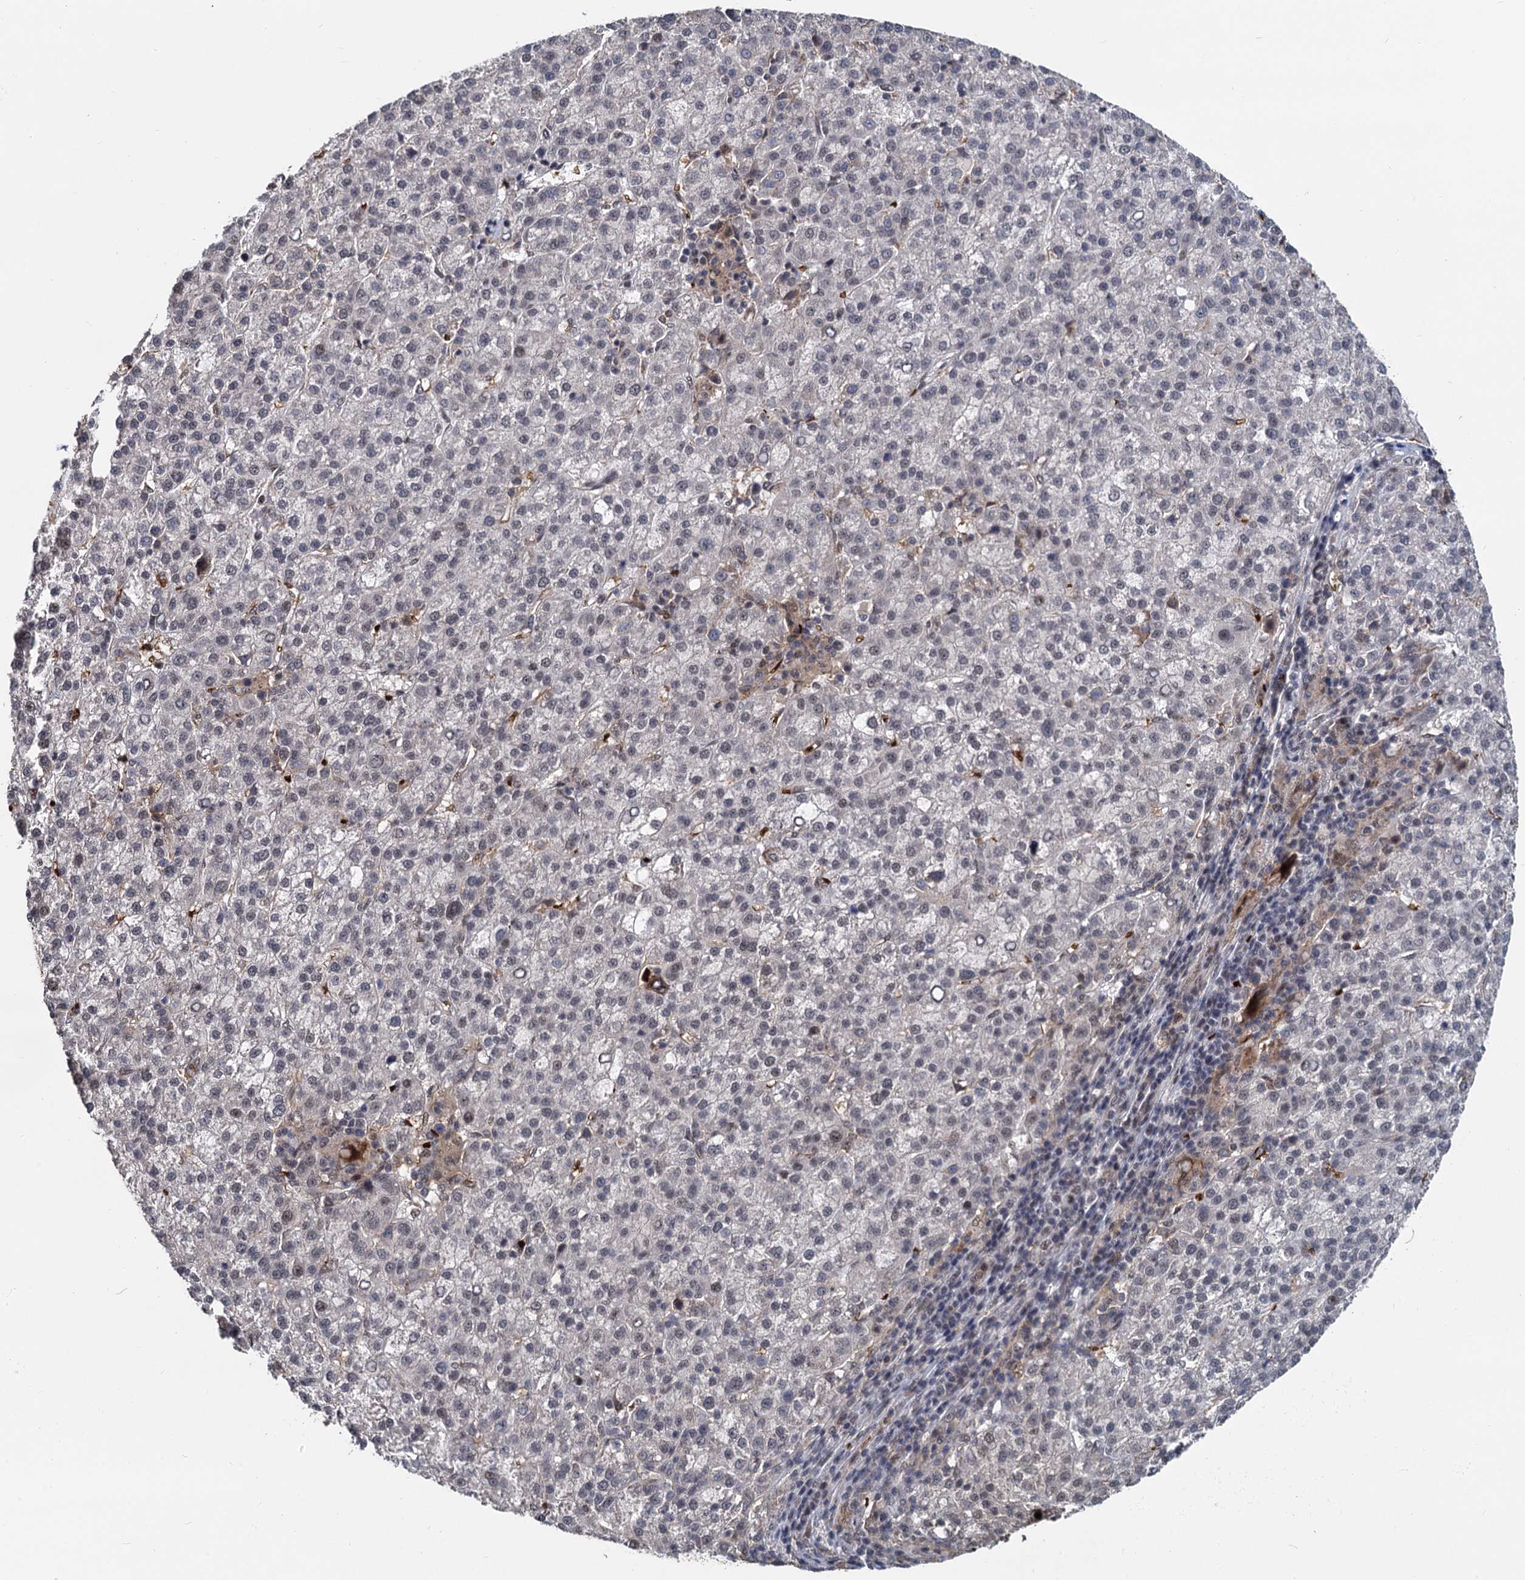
{"staining": {"intensity": "negative", "quantity": "none", "location": "none"}, "tissue": "liver cancer", "cell_type": "Tumor cells", "image_type": "cancer", "snomed": [{"axis": "morphology", "description": "Carcinoma, Hepatocellular, NOS"}, {"axis": "topography", "description": "Liver"}], "caption": "Tumor cells show no significant expression in liver cancer. Nuclei are stained in blue.", "gene": "FANCI", "patient": {"sex": "female", "age": 58}}